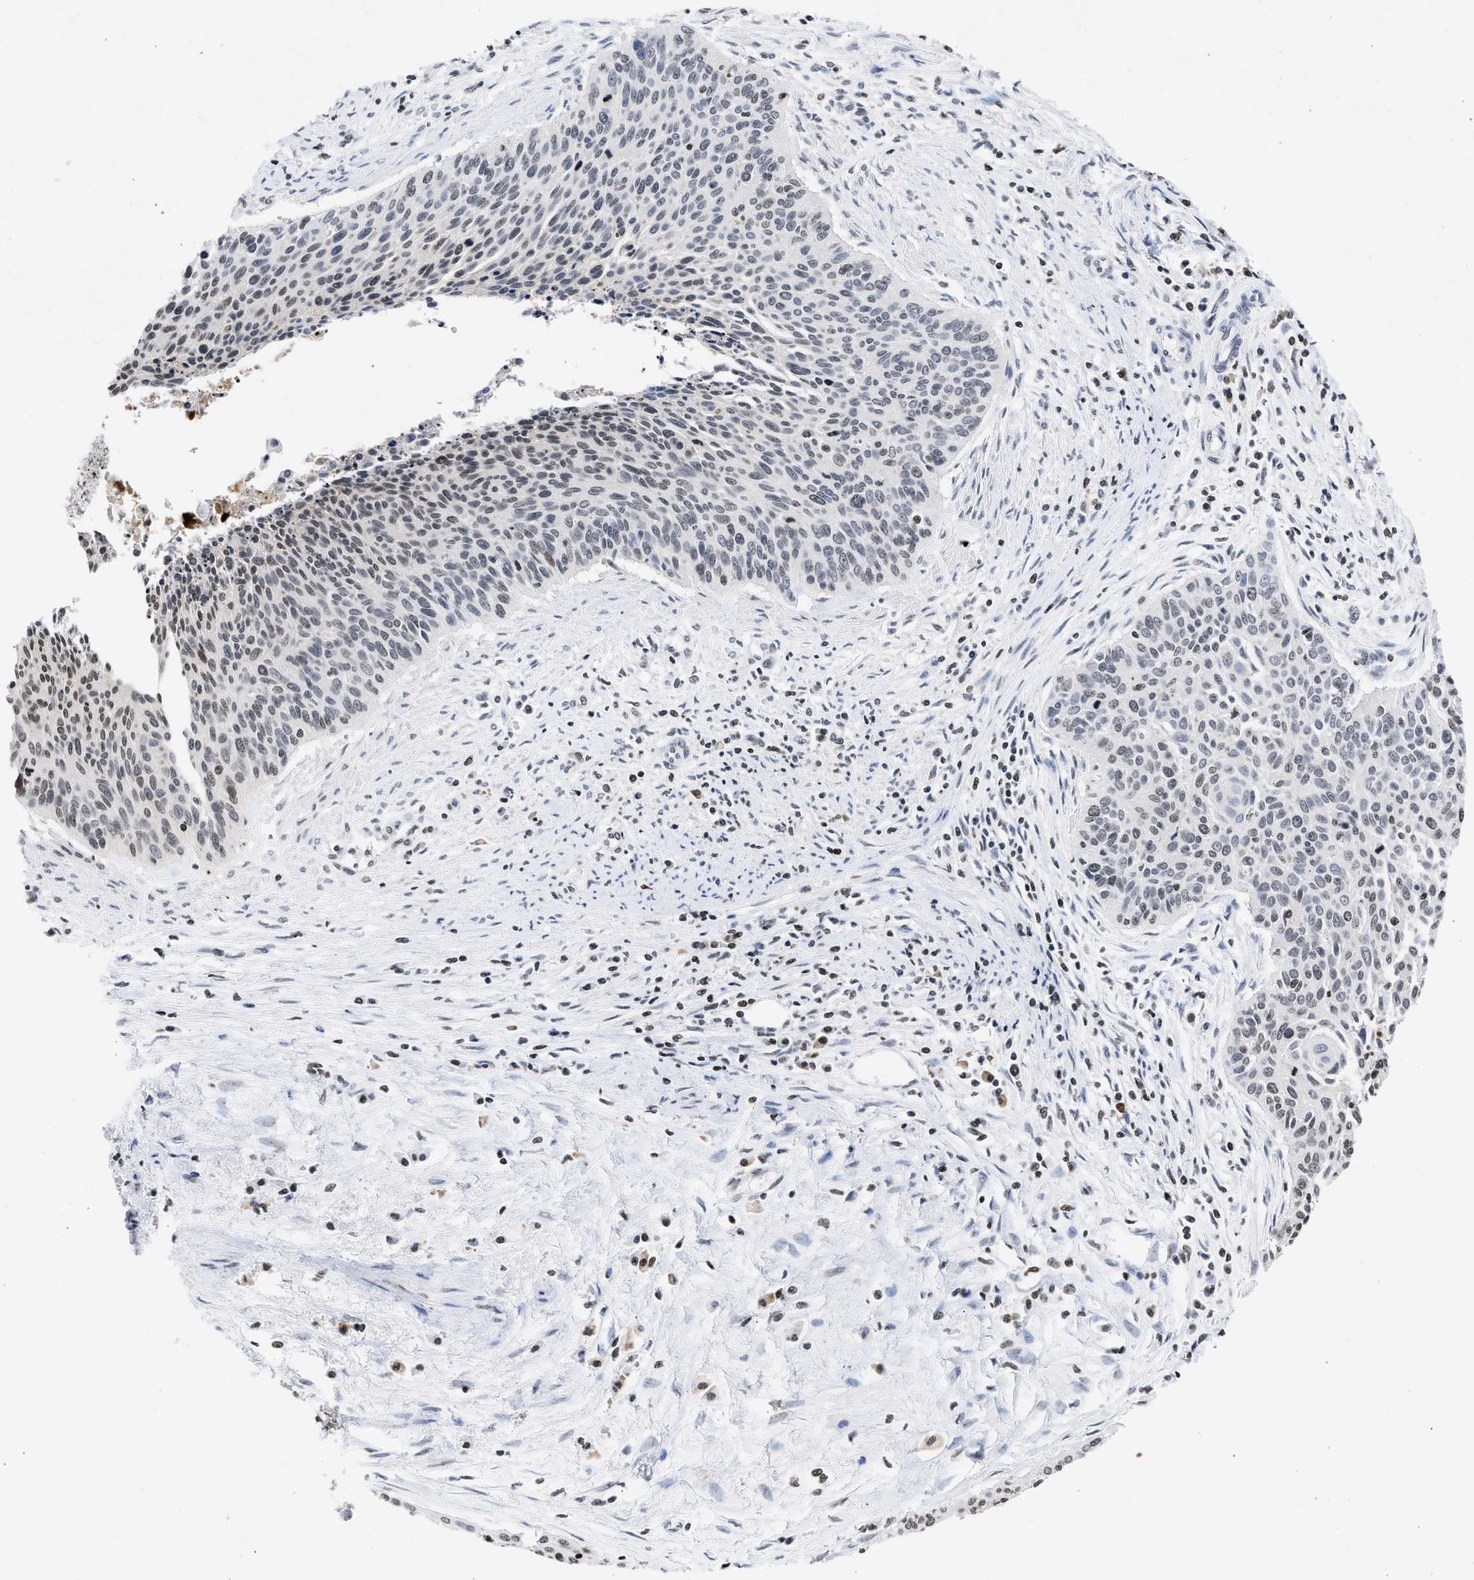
{"staining": {"intensity": "weak", "quantity": "25%-75%", "location": "nuclear"}, "tissue": "cervical cancer", "cell_type": "Tumor cells", "image_type": "cancer", "snomed": [{"axis": "morphology", "description": "Squamous cell carcinoma, NOS"}, {"axis": "topography", "description": "Cervix"}], "caption": "High-magnification brightfield microscopy of cervical cancer (squamous cell carcinoma) stained with DAB (3,3'-diaminobenzidine) (brown) and counterstained with hematoxylin (blue). tumor cells exhibit weak nuclear positivity is appreciated in about25%-75% of cells.", "gene": "NUP35", "patient": {"sex": "female", "age": 55}}